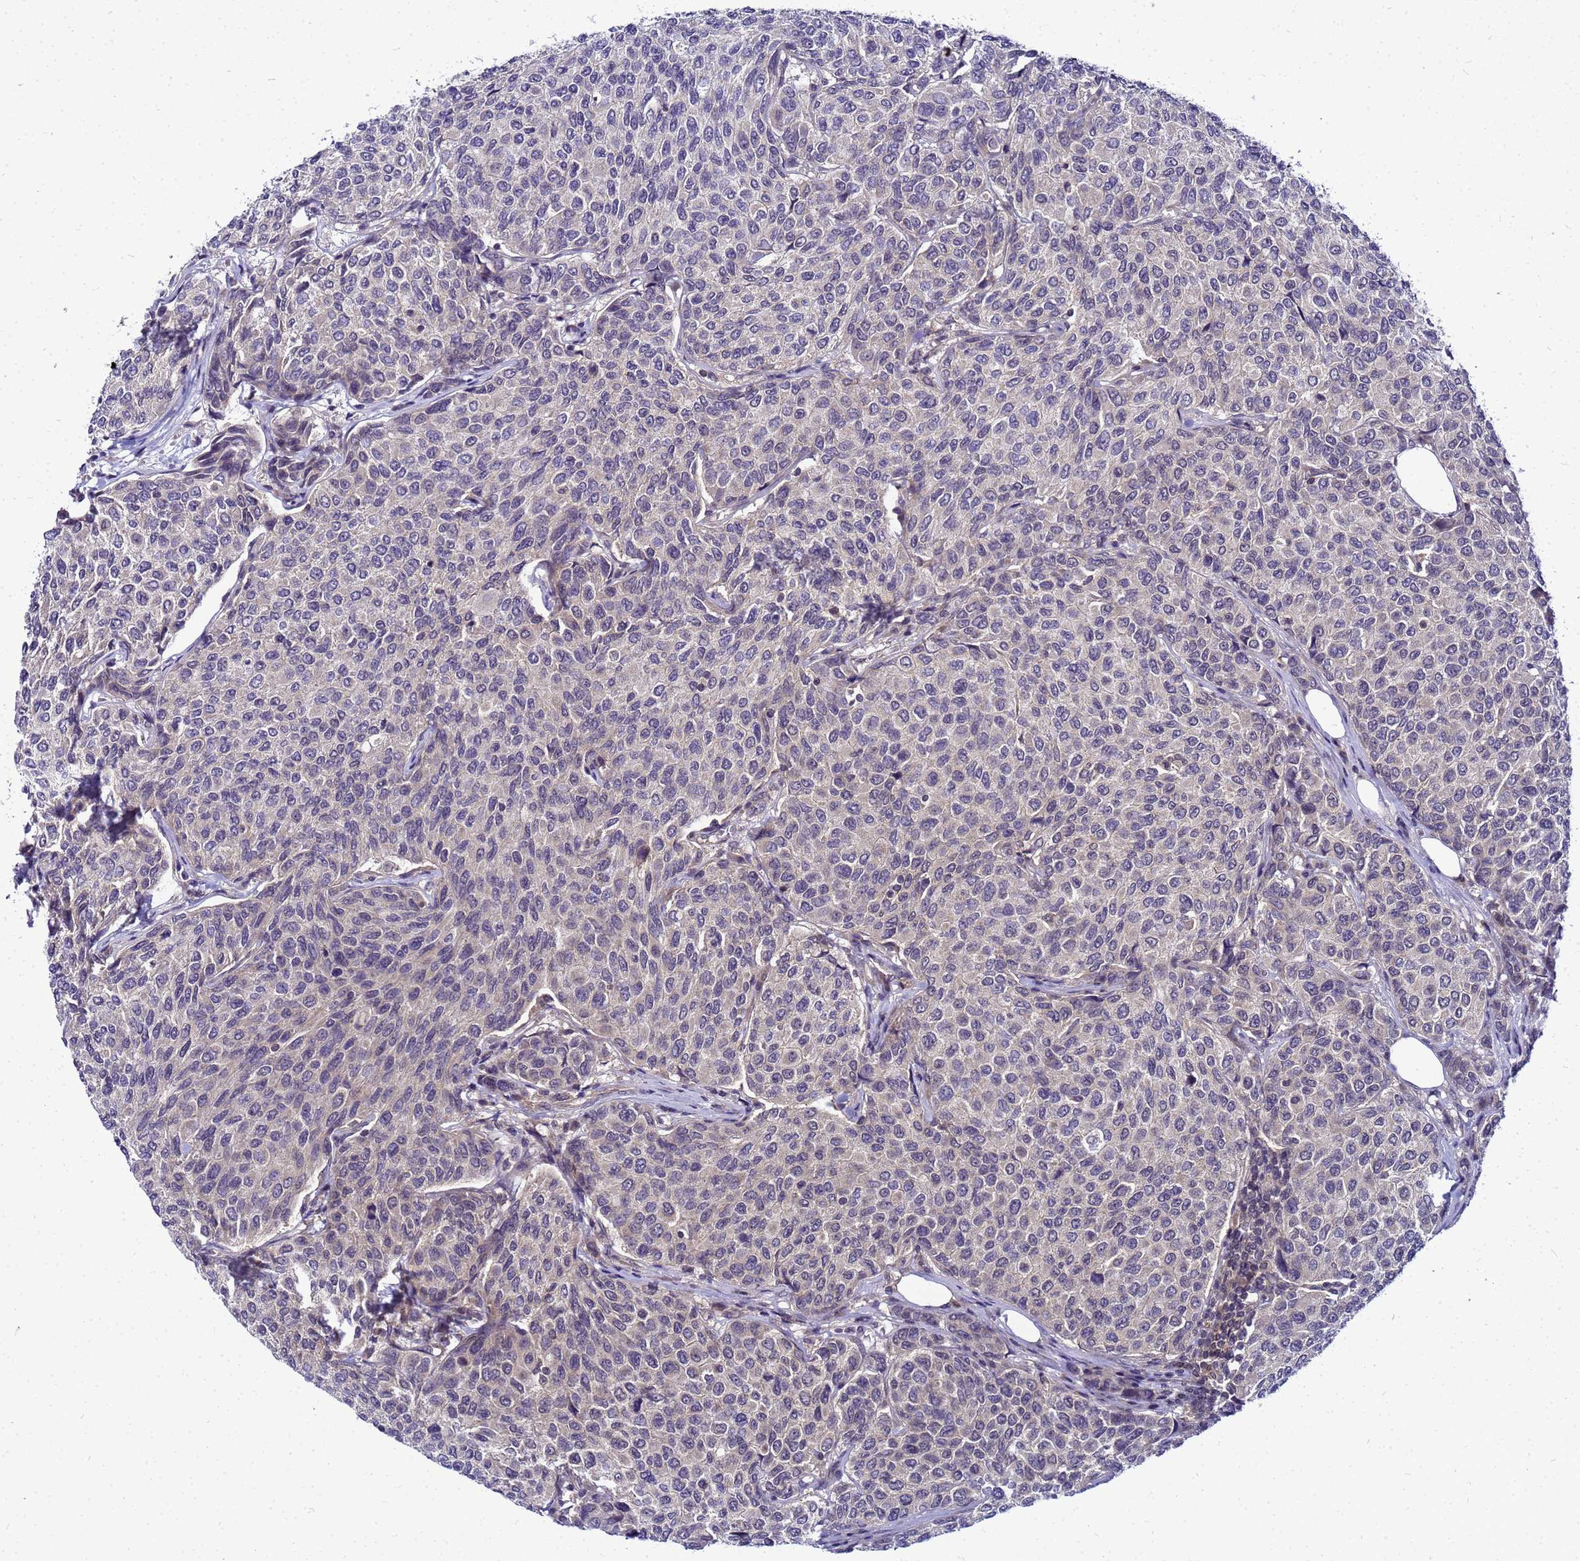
{"staining": {"intensity": "negative", "quantity": "none", "location": "none"}, "tissue": "breast cancer", "cell_type": "Tumor cells", "image_type": "cancer", "snomed": [{"axis": "morphology", "description": "Duct carcinoma"}, {"axis": "topography", "description": "Breast"}], "caption": "Photomicrograph shows no significant protein staining in tumor cells of breast cancer.", "gene": "SAT1", "patient": {"sex": "female", "age": 55}}